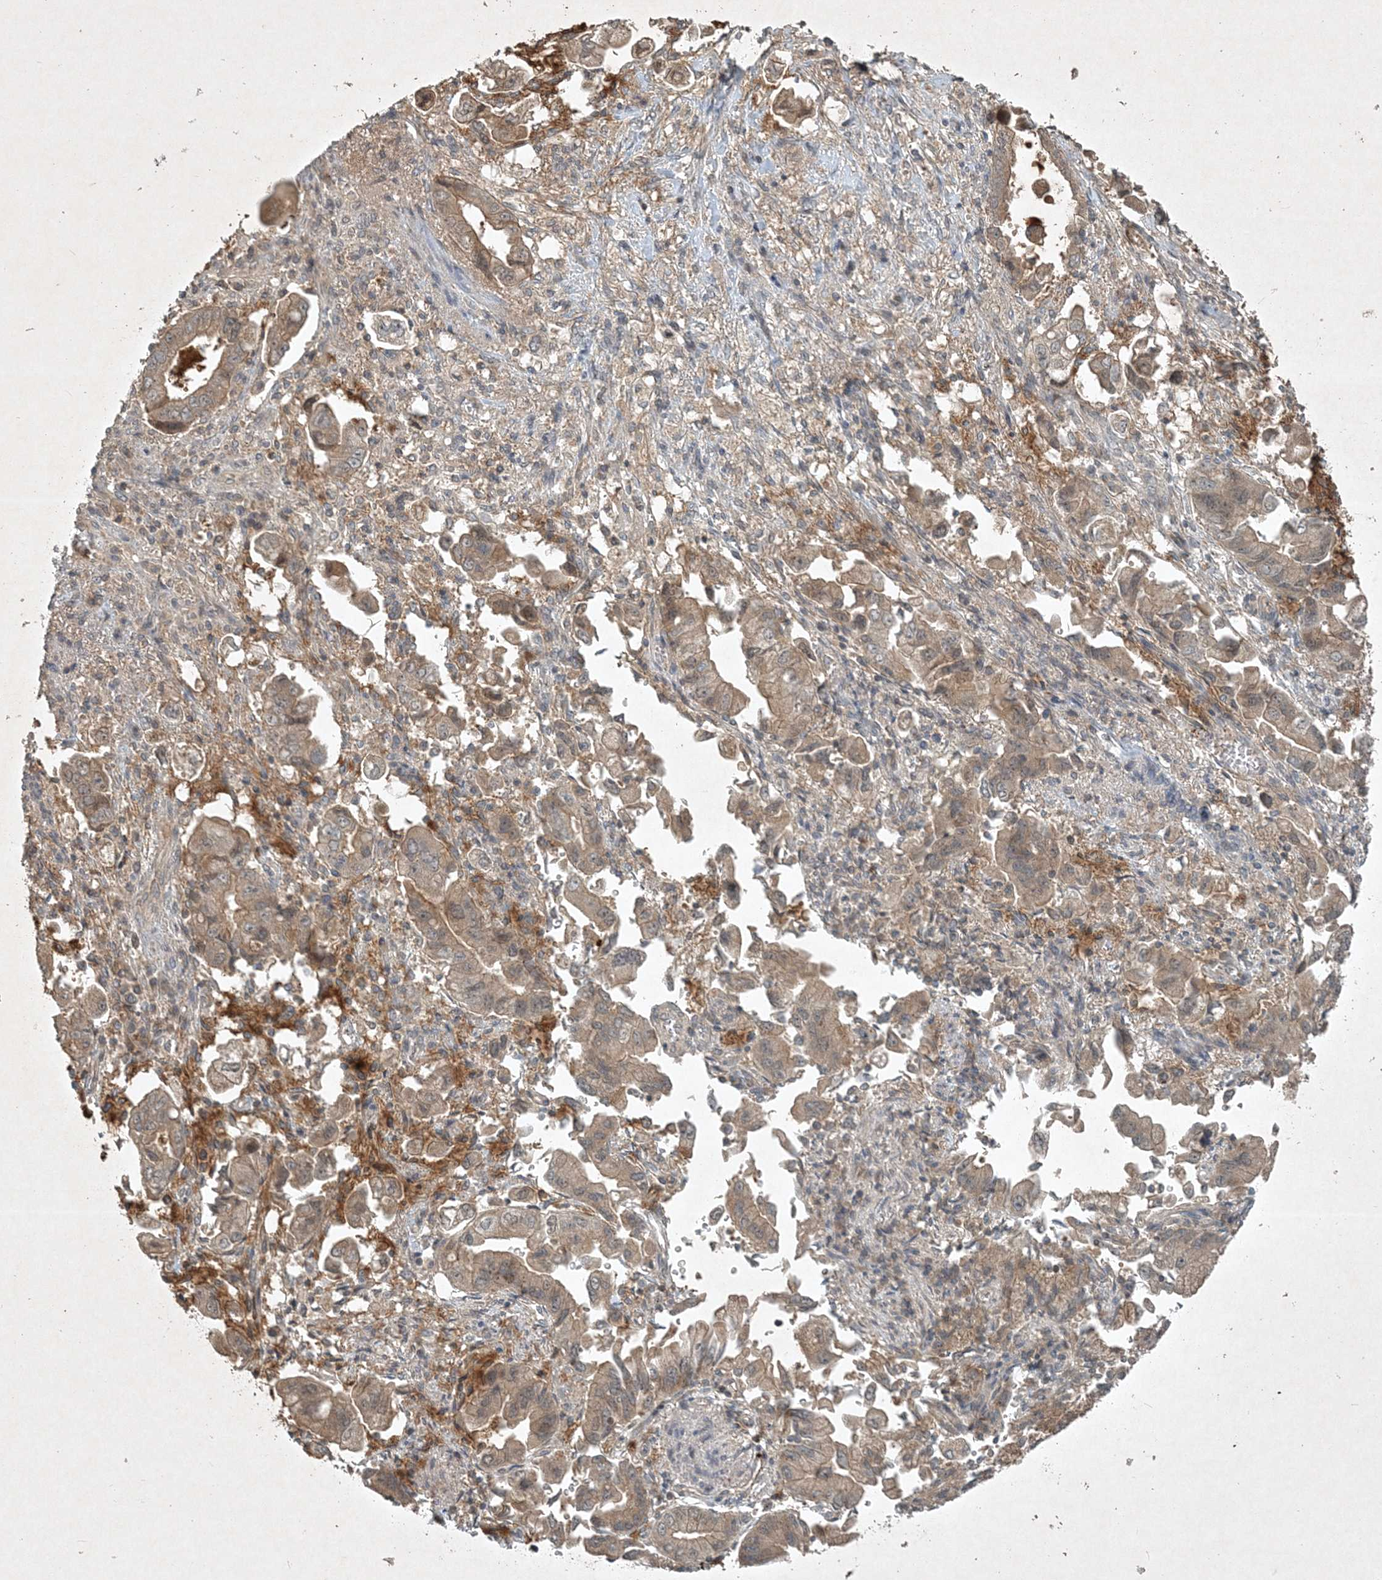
{"staining": {"intensity": "weak", "quantity": ">75%", "location": "cytoplasmic/membranous"}, "tissue": "stomach cancer", "cell_type": "Tumor cells", "image_type": "cancer", "snomed": [{"axis": "morphology", "description": "Adenocarcinoma, NOS"}, {"axis": "topography", "description": "Stomach"}], "caption": "Adenocarcinoma (stomach) stained with DAB immunohistochemistry demonstrates low levels of weak cytoplasmic/membranous positivity in approximately >75% of tumor cells. (DAB = brown stain, brightfield microscopy at high magnification).", "gene": "TNFAIP6", "patient": {"sex": "male", "age": 62}}